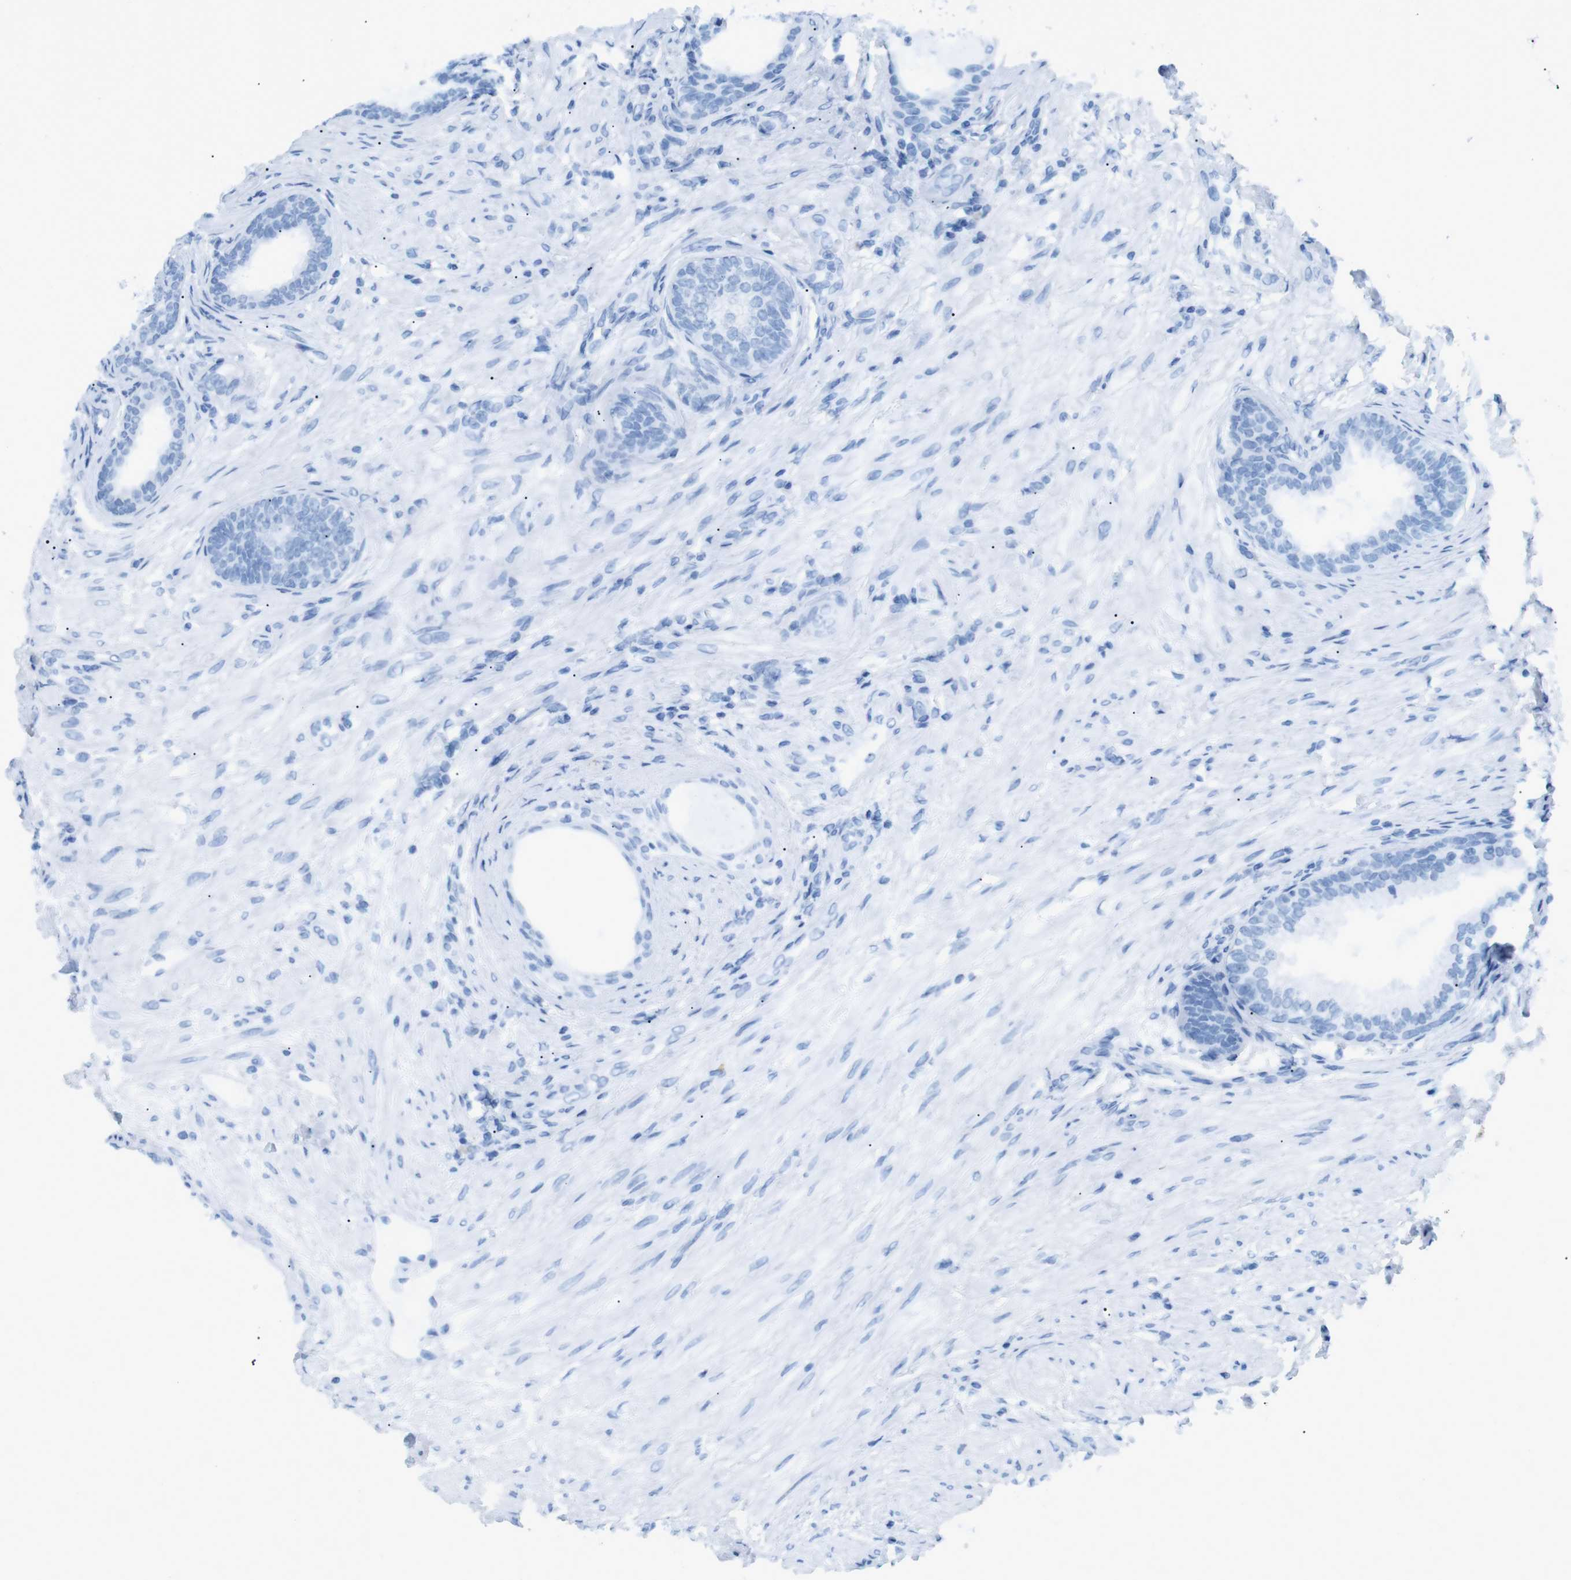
{"staining": {"intensity": "negative", "quantity": "none", "location": "none"}, "tissue": "prostate", "cell_type": "Glandular cells", "image_type": "normal", "snomed": [{"axis": "morphology", "description": "Normal tissue, NOS"}, {"axis": "topography", "description": "Prostate"}], "caption": "A photomicrograph of prostate stained for a protein displays no brown staining in glandular cells. (DAB (3,3'-diaminobenzidine) immunohistochemistry, high magnification).", "gene": "TNFRSF4", "patient": {"sex": "male", "age": 76}}